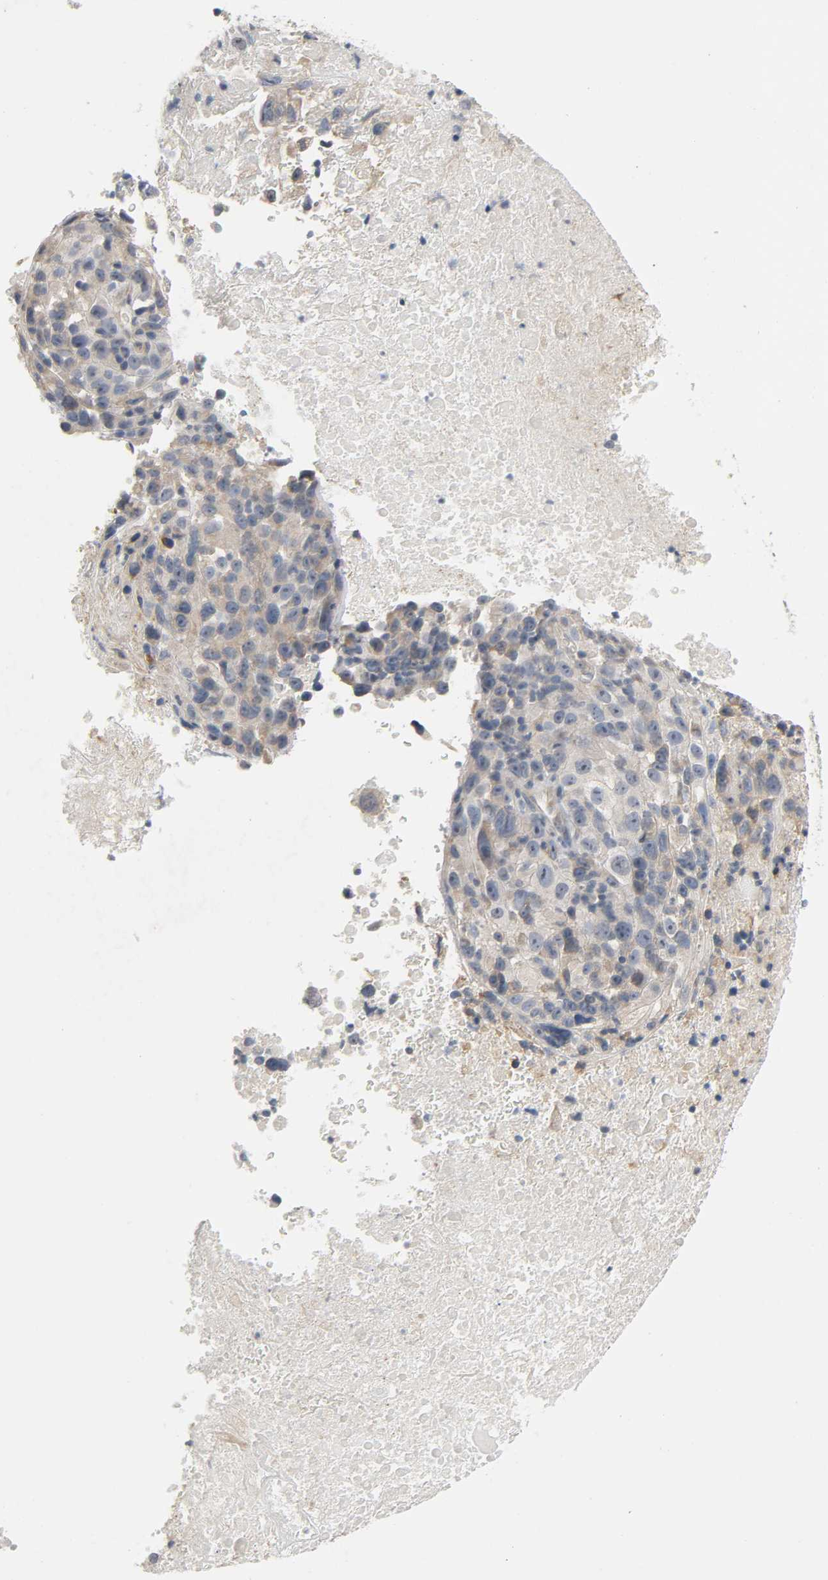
{"staining": {"intensity": "weak", "quantity": "<25%", "location": "cytoplasmic/membranous"}, "tissue": "melanoma", "cell_type": "Tumor cells", "image_type": "cancer", "snomed": [{"axis": "morphology", "description": "Malignant melanoma, Metastatic site"}, {"axis": "topography", "description": "Cerebral cortex"}], "caption": "Malignant melanoma (metastatic site) was stained to show a protein in brown. There is no significant positivity in tumor cells.", "gene": "LIMCH1", "patient": {"sex": "female", "age": 52}}